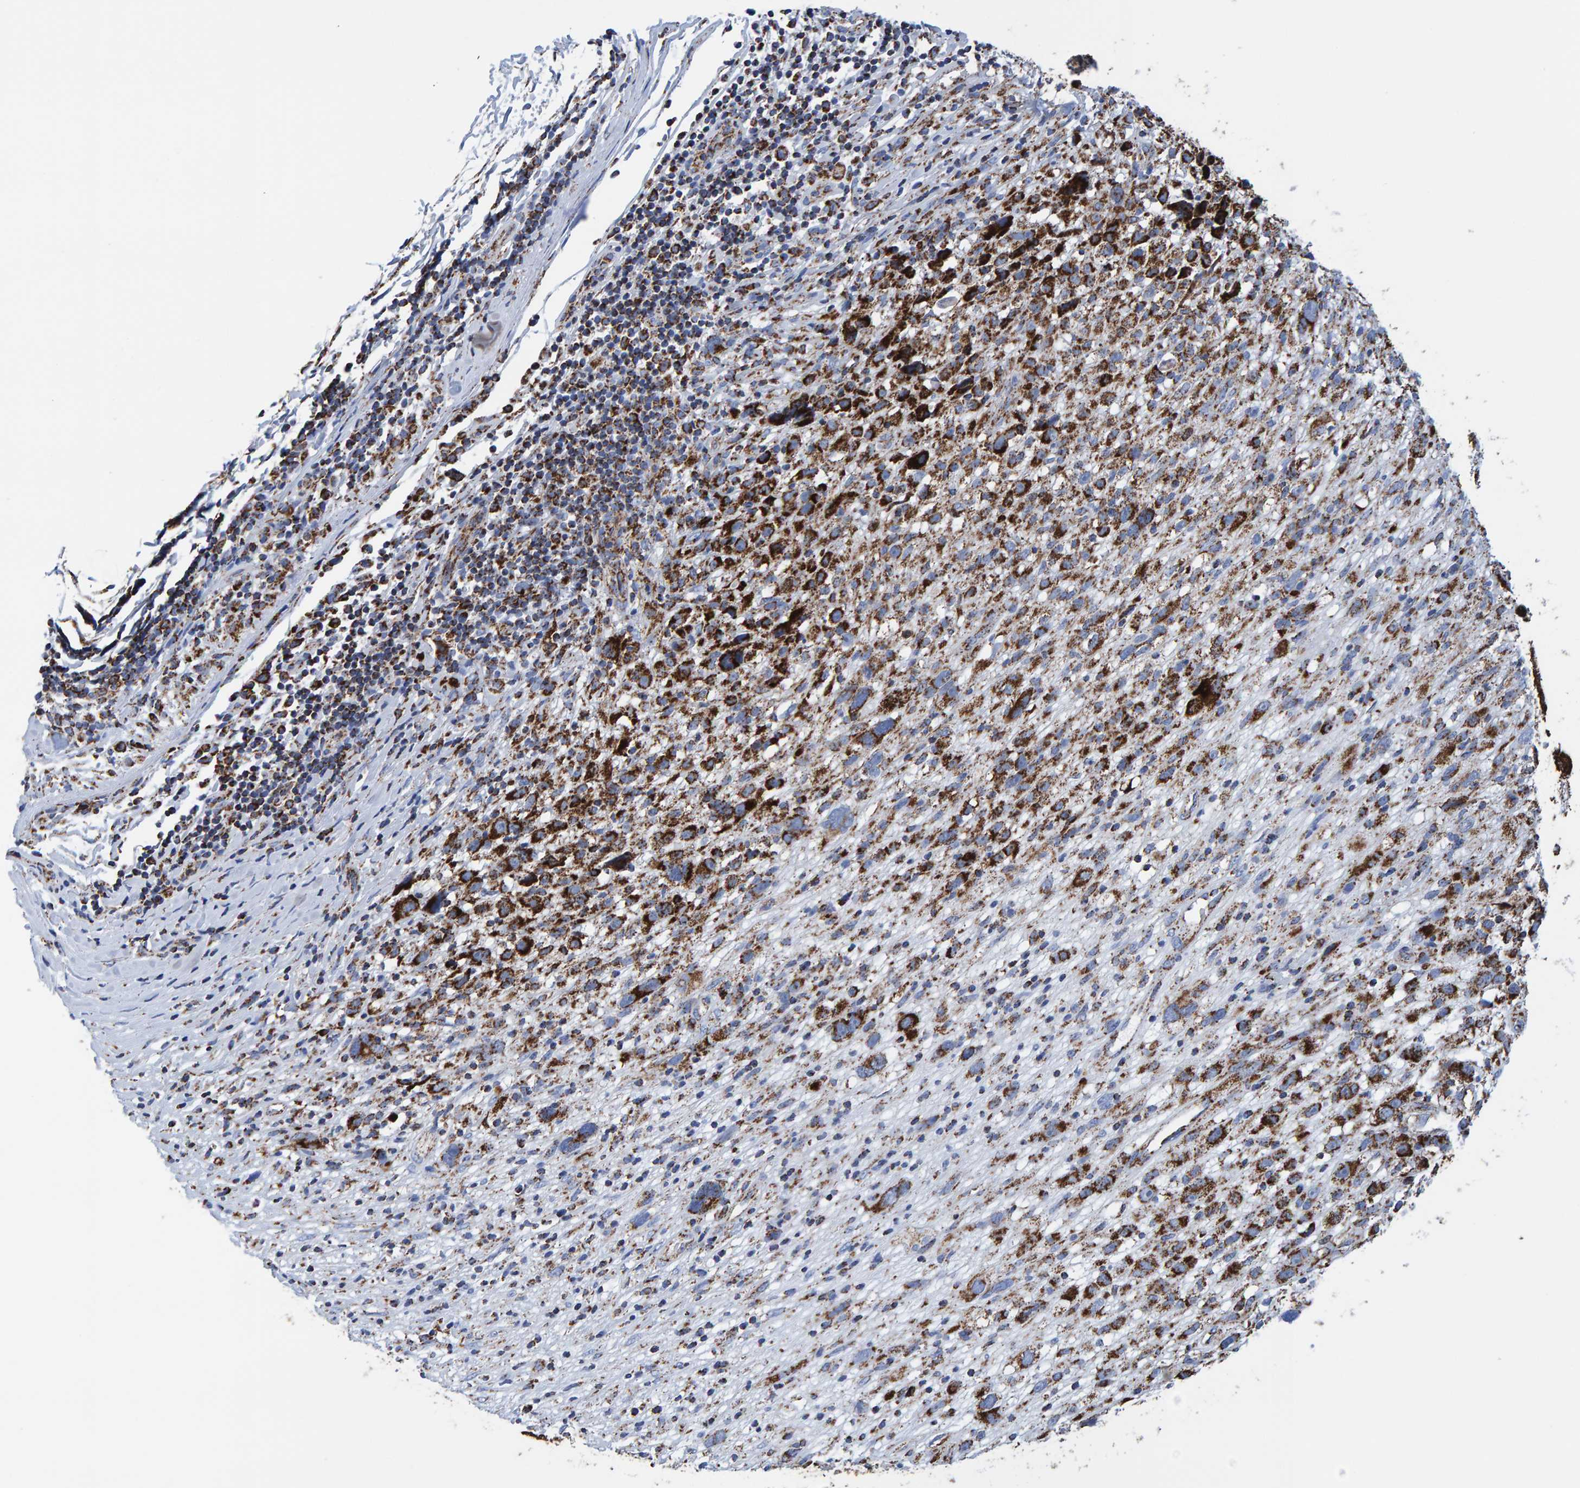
{"staining": {"intensity": "strong", "quantity": ">75%", "location": "cytoplasmic/membranous"}, "tissue": "melanoma", "cell_type": "Tumor cells", "image_type": "cancer", "snomed": [{"axis": "morphology", "description": "Malignant melanoma, NOS"}, {"axis": "topography", "description": "Skin"}], "caption": "Malignant melanoma tissue shows strong cytoplasmic/membranous positivity in approximately >75% of tumor cells, visualized by immunohistochemistry. Using DAB (brown) and hematoxylin (blue) stains, captured at high magnification using brightfield microscopy.", "gene": "ENSG00000262660", "patient": {"sex": "female", "age": 55}}